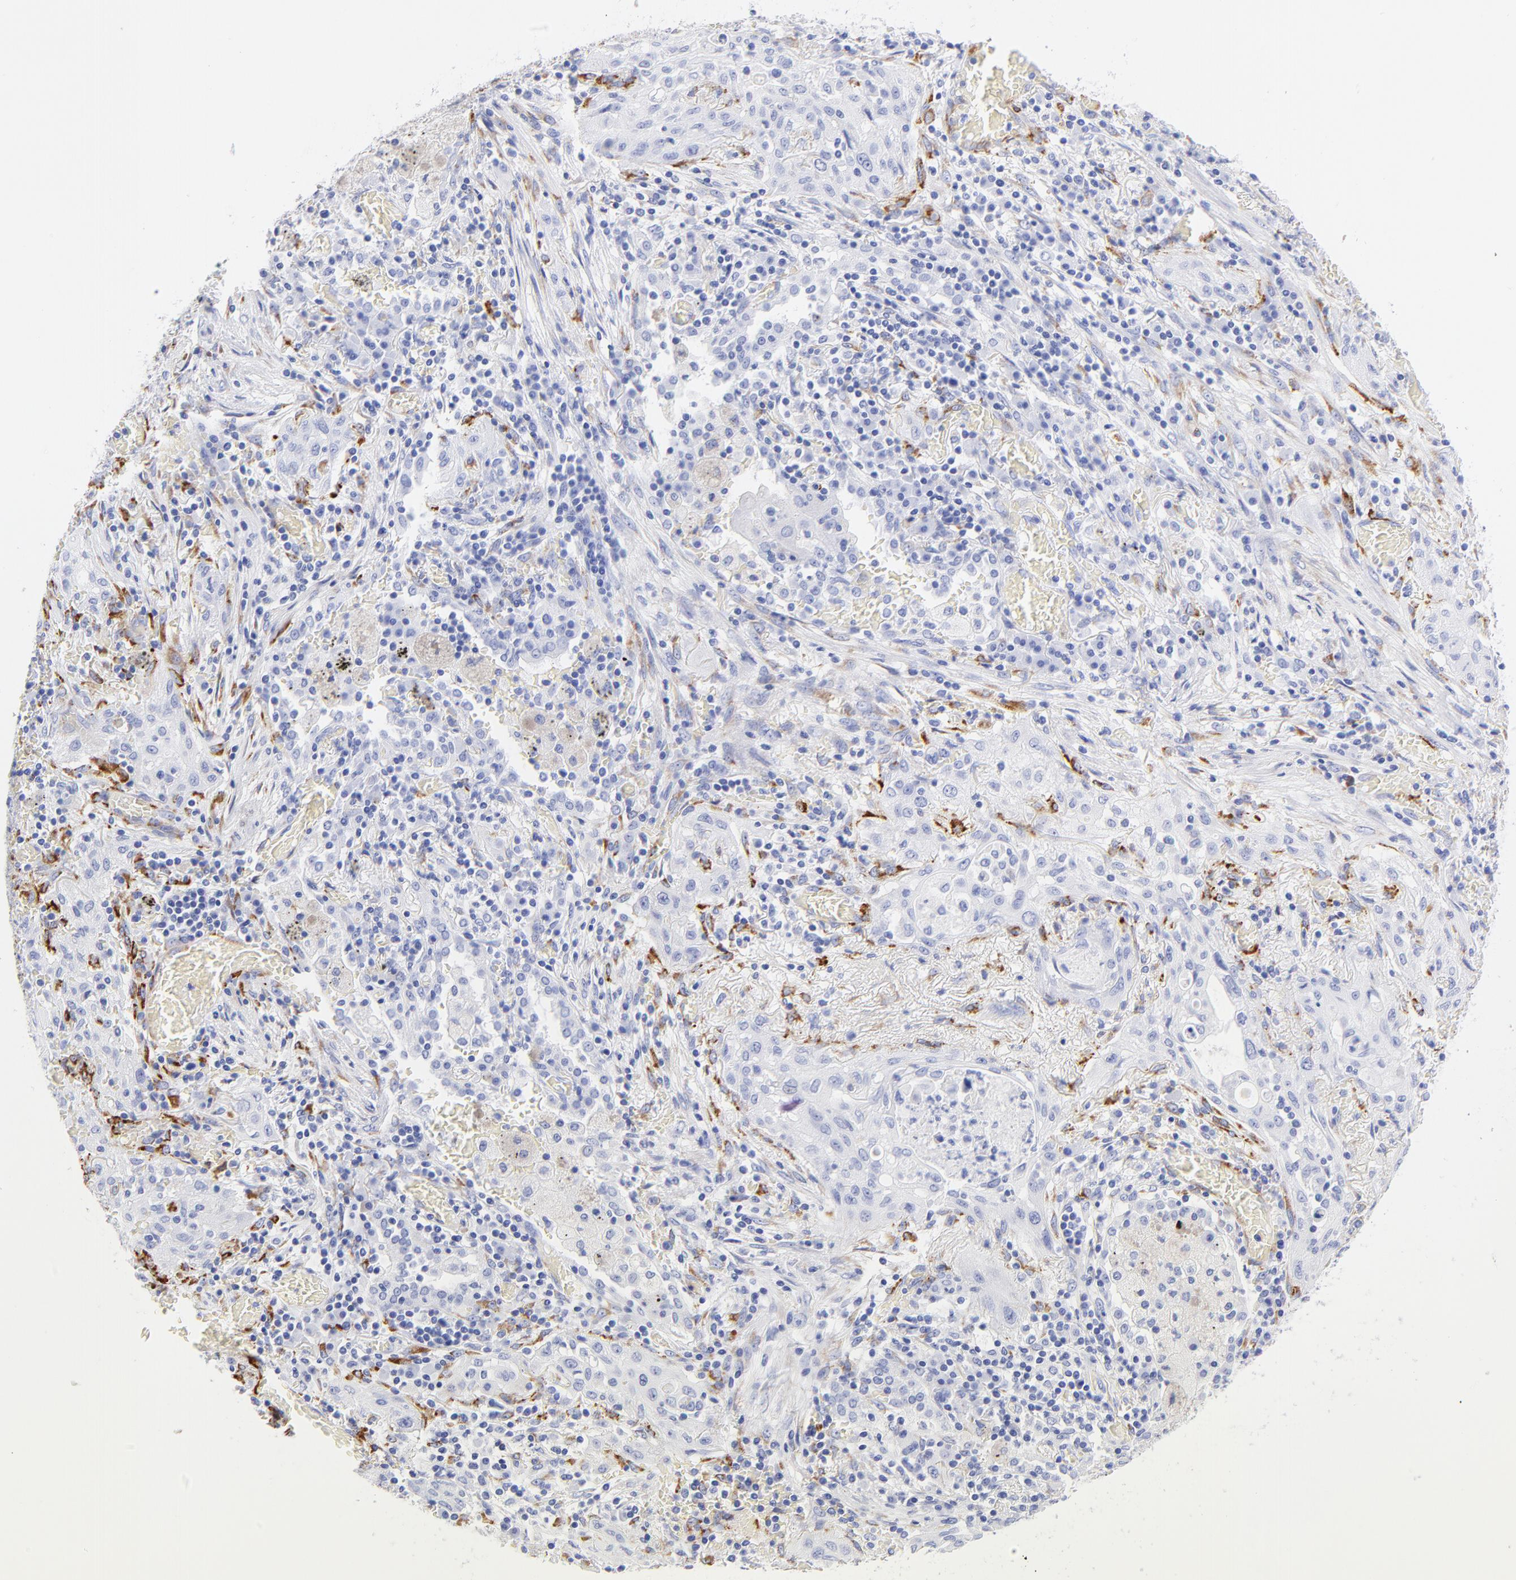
{"staining": {"intensity": "negative", "quantity": "none", "location": "none"}, "tissue": "lung cancer", "cell_type": "Tumor cells", "image_type": "cancer", "snomed": [{"axis": "morphology", "description": "Squamous cell carcinoma, NOS"}, {"axis": "topography", "description": "Lung"}], "caption": "Protein analysis of squamous cell carcinoma (lung) reveals no significant positivity in tumor cells.", "gene": "C1QTNF6", "patient": {"sex": "female", "age": 47}}